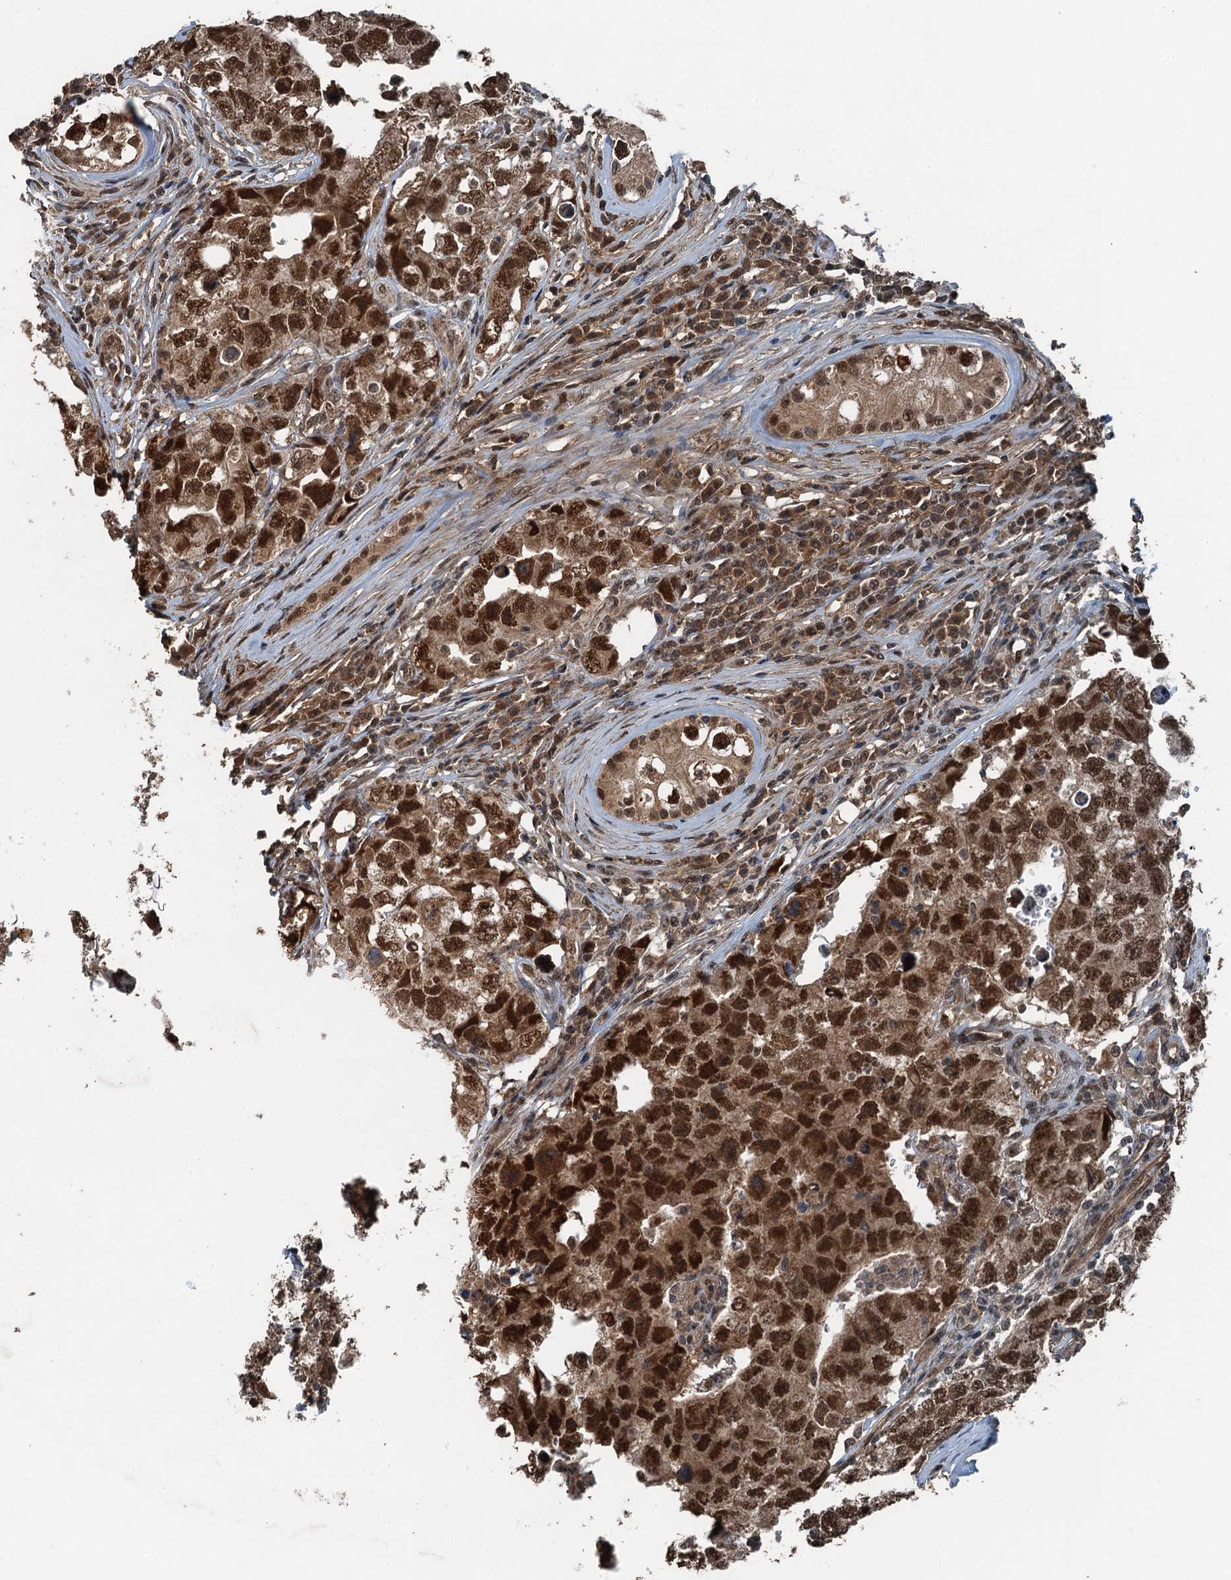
{"staining": {"intensity": "strong", "quantity": ">75%", "location": "nuclear"}, "tissue": "testis cancer", "cell_type": "Tumor cells", "image_type": "cancer", "snomed": [{"axis": "morphology", "description": "Carcinoma, Embryonal, NOS"}, {"axis": "topography", "description": "Testis"}], "caption": "Protein staining of testis cancer (embryonal carcinoma) tissue displays strong nuclear staining in about >75% of tumor cells.", "gene": "UBXN6", "patient": {"sex": "male", "age": 17}}